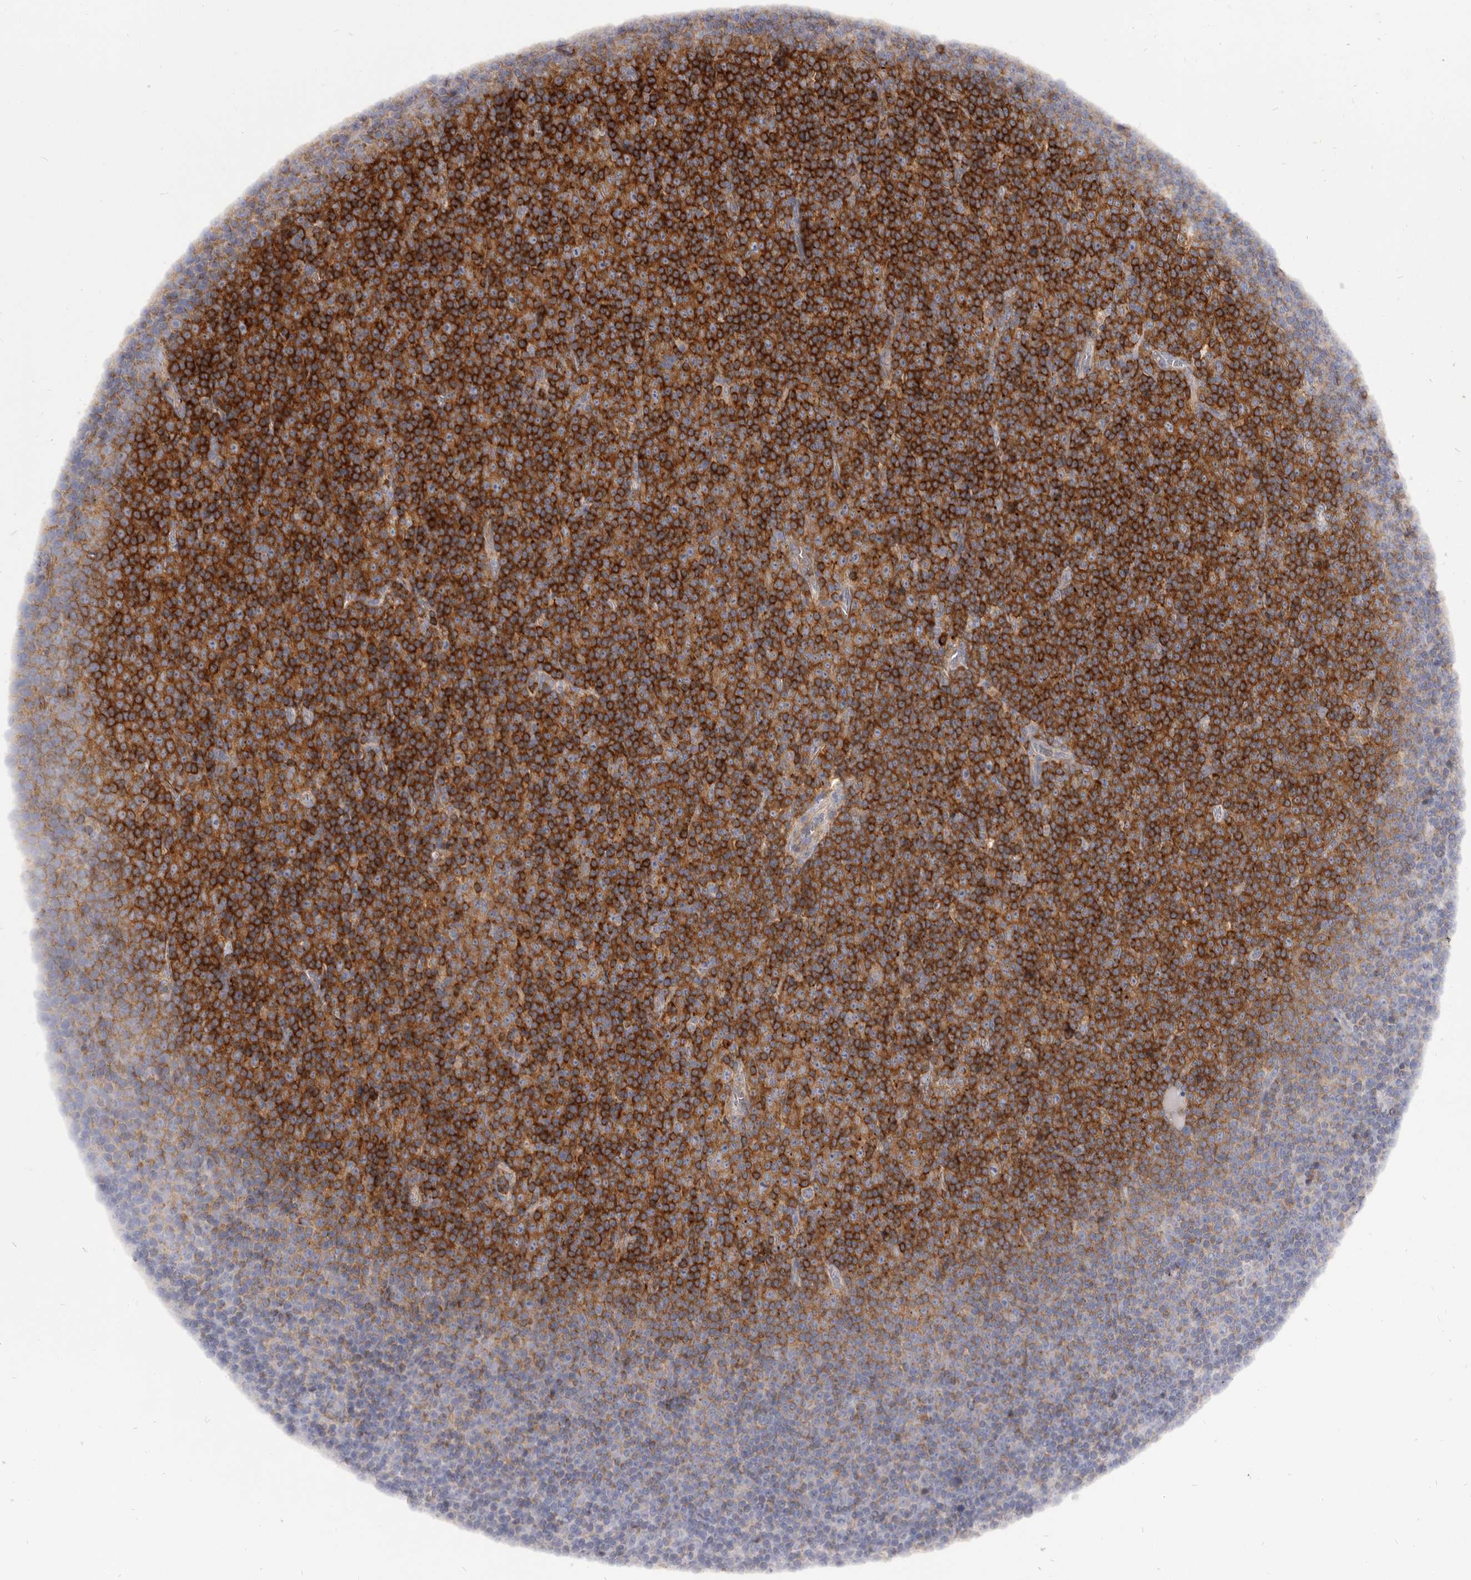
{"staining": {"intensity": "strong", "quantity": ">75%", "location": "cytoplasmic/membranous"}, "tissue": "lymphoma", "cell_type": "Tumor cells", "image_type": "cancer", "snomed": [{"axis": "morphology", "description": "Malignant lymphoma, non-Hodgkin's type, Low grade"}, {"axis": "topography", "description": "Lymph node"}], "caption": "The photomicrograph reveals a brown stain indicating the presence of a protein in the cytoplasmic/membranous of tumor cells in malignant lymphoma, non-Hodgkin's type (low-grade).", "gene": "TPD52", "patient": {"sex": "female", "age": 67}}